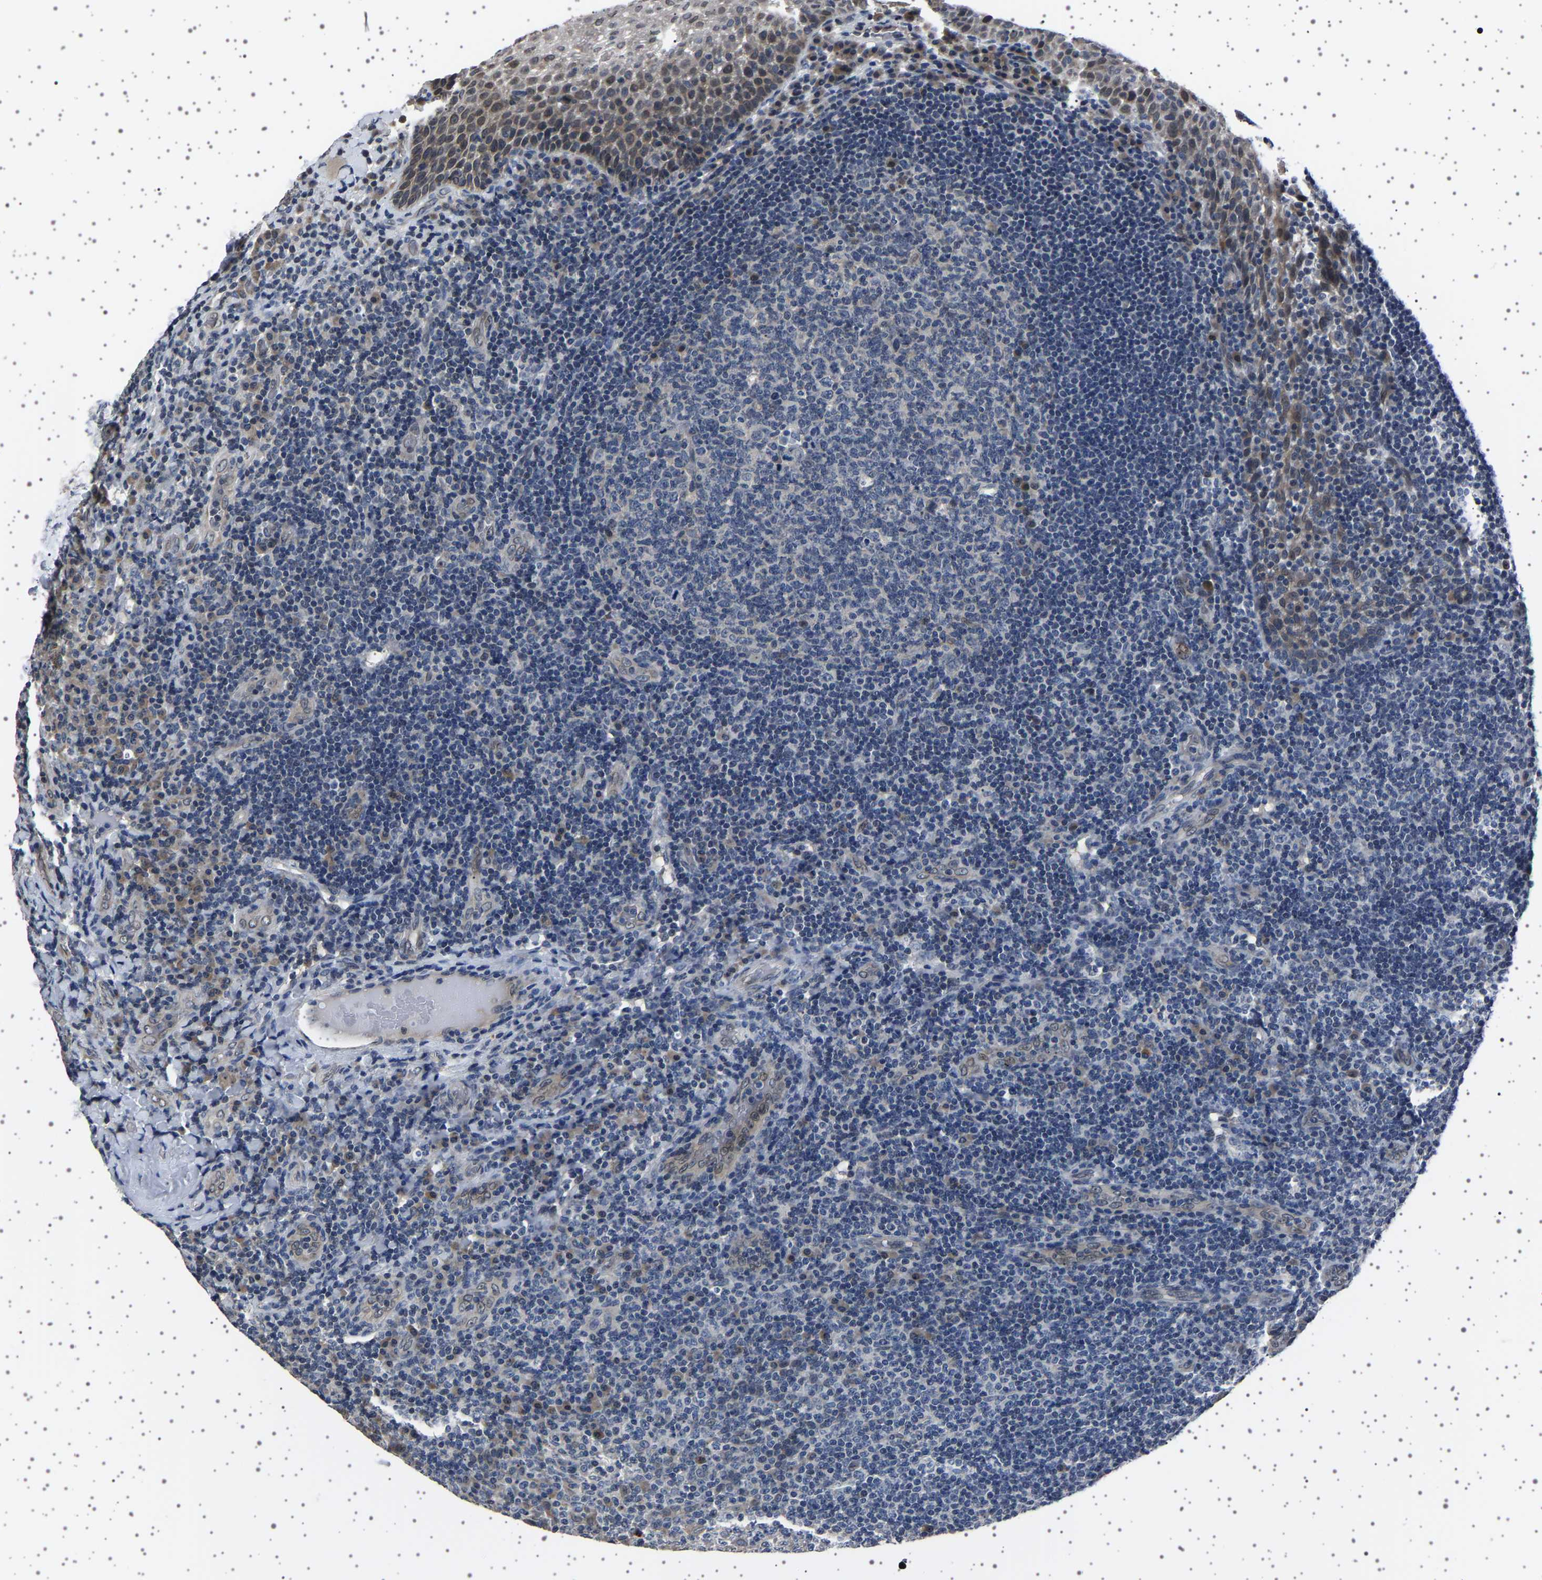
{"staining": {"intensity": "negative", "quantity": "none", "location": "none"}, "tissue": "tonsil", "cell_type": "Germinal center cells", "image_type": "normal", "snomed": [{"axis": "morphology", "description": "Normal tissue, NOS"}, {"axis": "topography", "description": "Tonsil"}], "caption": "The photomicrograph displays no staining of germinal center cells in unremarkable tonsil. Brightfield microscopy of immunohistochemistry (IHC) stained with DAB (brown) and hematoxylin (blue), captured at high magnification.", "gene": "IL10RB", "patient": {"sex": "male", "age": 17}}